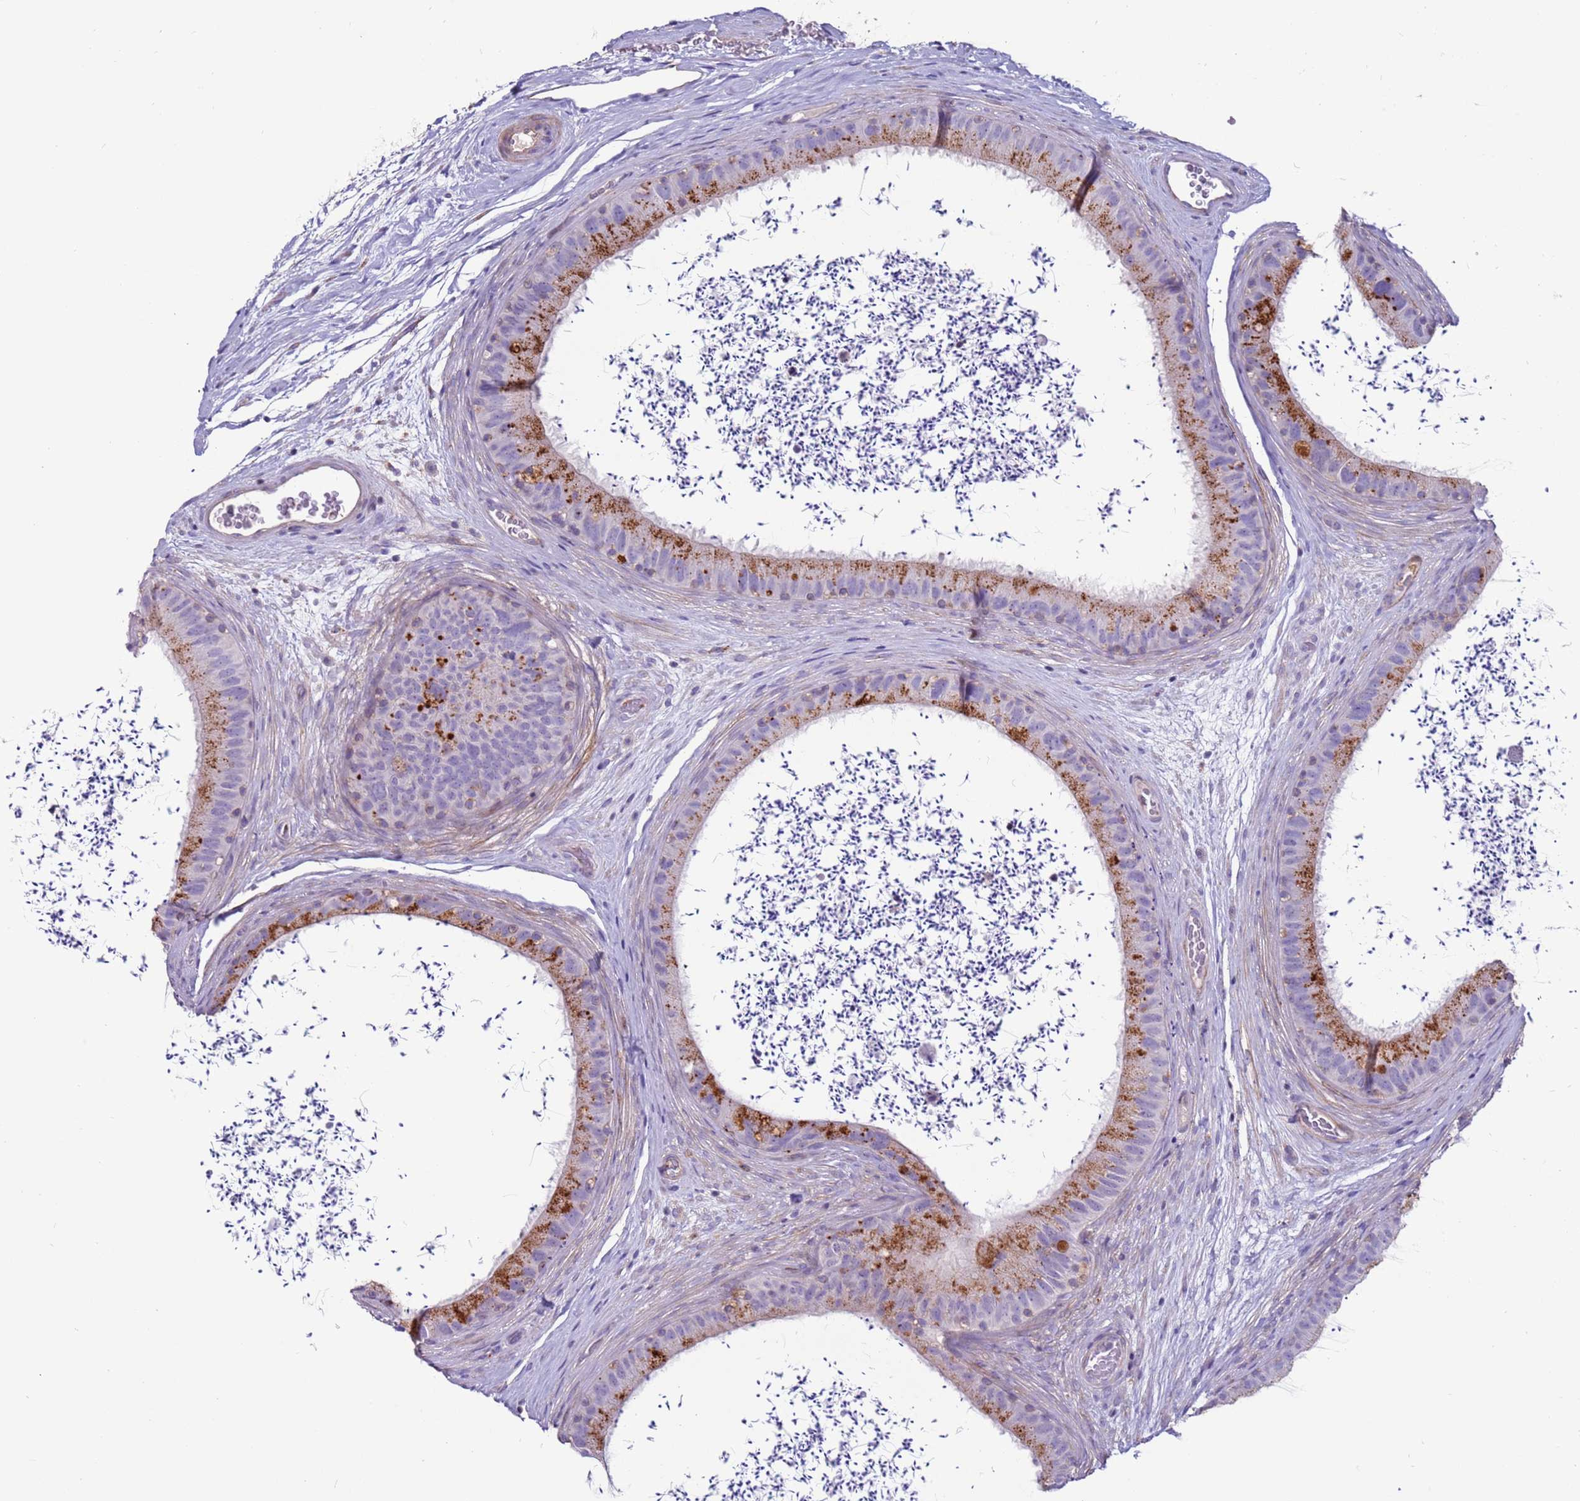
{"staining": {"intensity": "strong", "quantity": "<25%", "location": "cytoplasmic/membranous"}, "tissue": "epididymis", "cell_type": "Glandular cells", "image_type": "normal", "snomed": [{"axis": "morphology", "description": "Normal tissue, NOS"}, {"axis": "topography", "description": "Epididymis, spermatic cord, NOS"}], "caption": "An immunohistochemistry photomicrograph of normal tissue is shown. Protein staining in brown labels strong cytoplasmic/membranous positivity in epididymis within glandular cells. (DAB IHC, brown staining for protein, blue staining for nuclei).", "gene": "CLEC4M", "patient": {"sex": "male", "age": 50}}